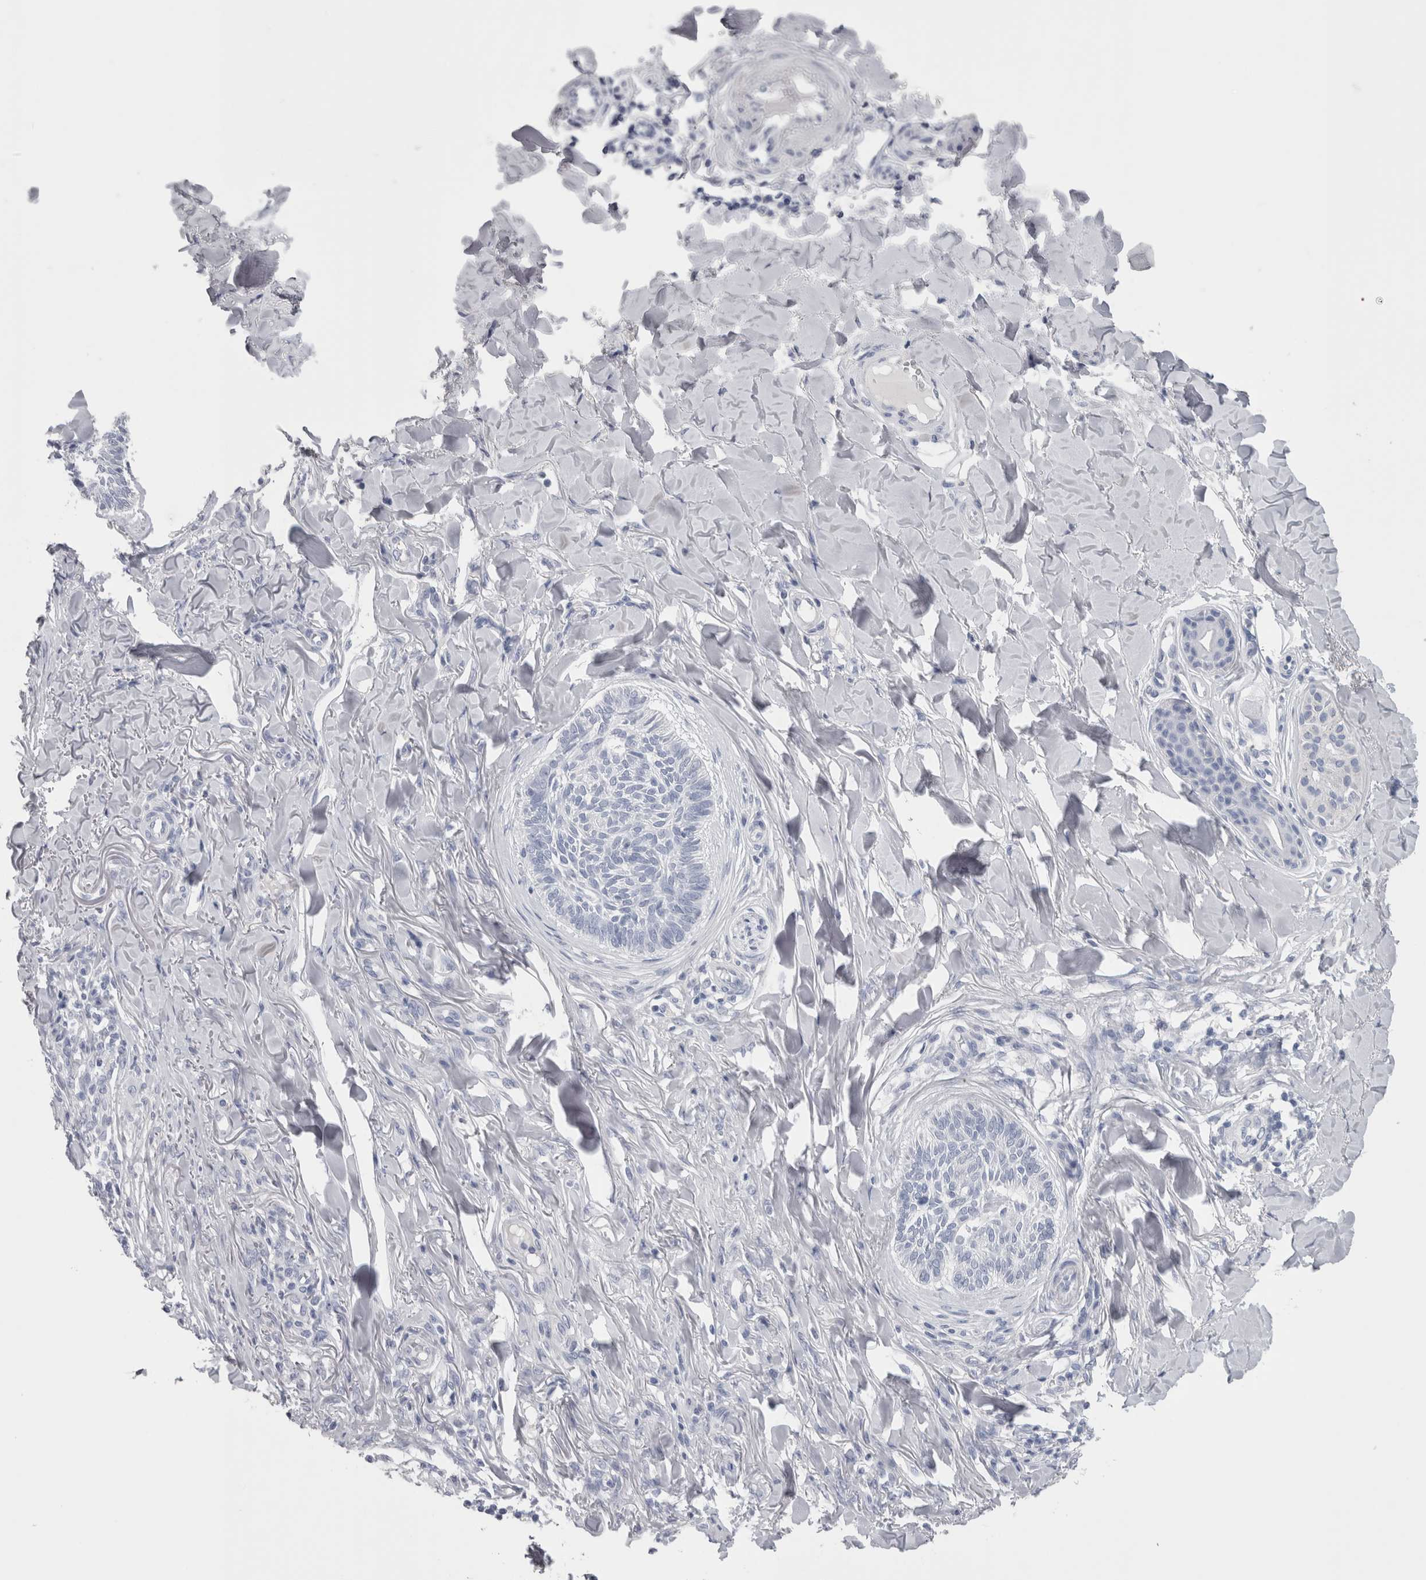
{"staining": {"intensity": "negative", "quantity": "none", "location": "none"}, "tissue": "skin cancer", "cell_type": "Tumor cells", "image_type": "cancer", "snomed": [{"axis": "morphology", "description": "Basal cell carcinoma"}, {"axis": "topography", "description": "Skin"}], "caption": "Tumor cells are negative for protein expression in human basal cell carcinoma (skin).", "gene": "CA8", "patient": {"sex": "male", "age": 43}}